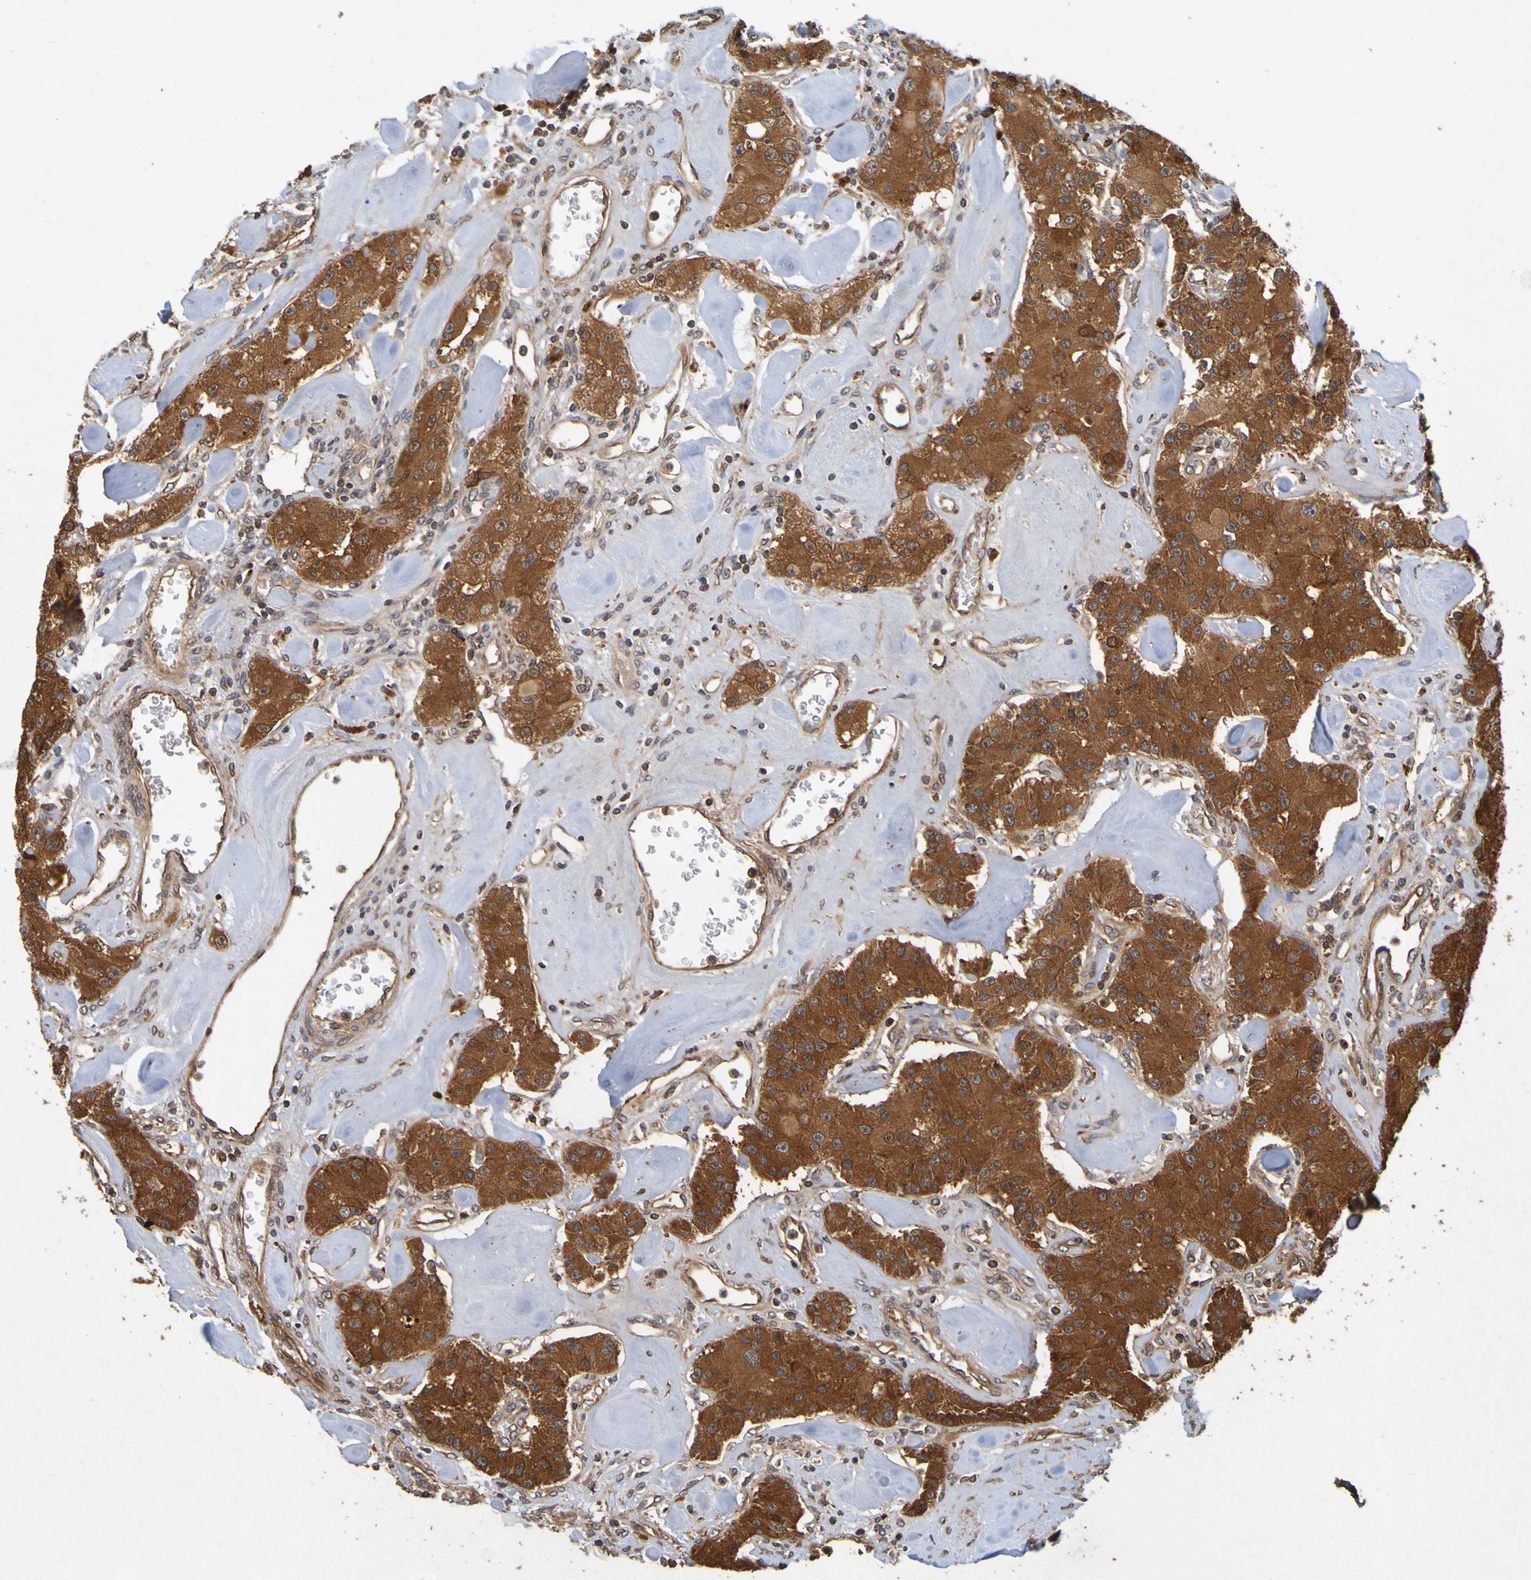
{"staining": {"intensity": "strong", "quantity": ">75%", "location": "cytoplasmic/membranous"}, "tissue": "carcinoid", "cell_type": "Tumor cells", "image_type": "cancer", "snomed": [{"axis": "morphology", "description": "Carcinoid, malignant, NOS"}, {"axis": "topography", "description": "Pancreas"}], "caption": "Malignant carcinoid stained with immunohistochemistry (IHC) demonstrates strong cytoplasmic/membranous expression in about >75% of tumor cells.", "gene": "OCRL", "patient": {"sex": "male", "age": 41}}